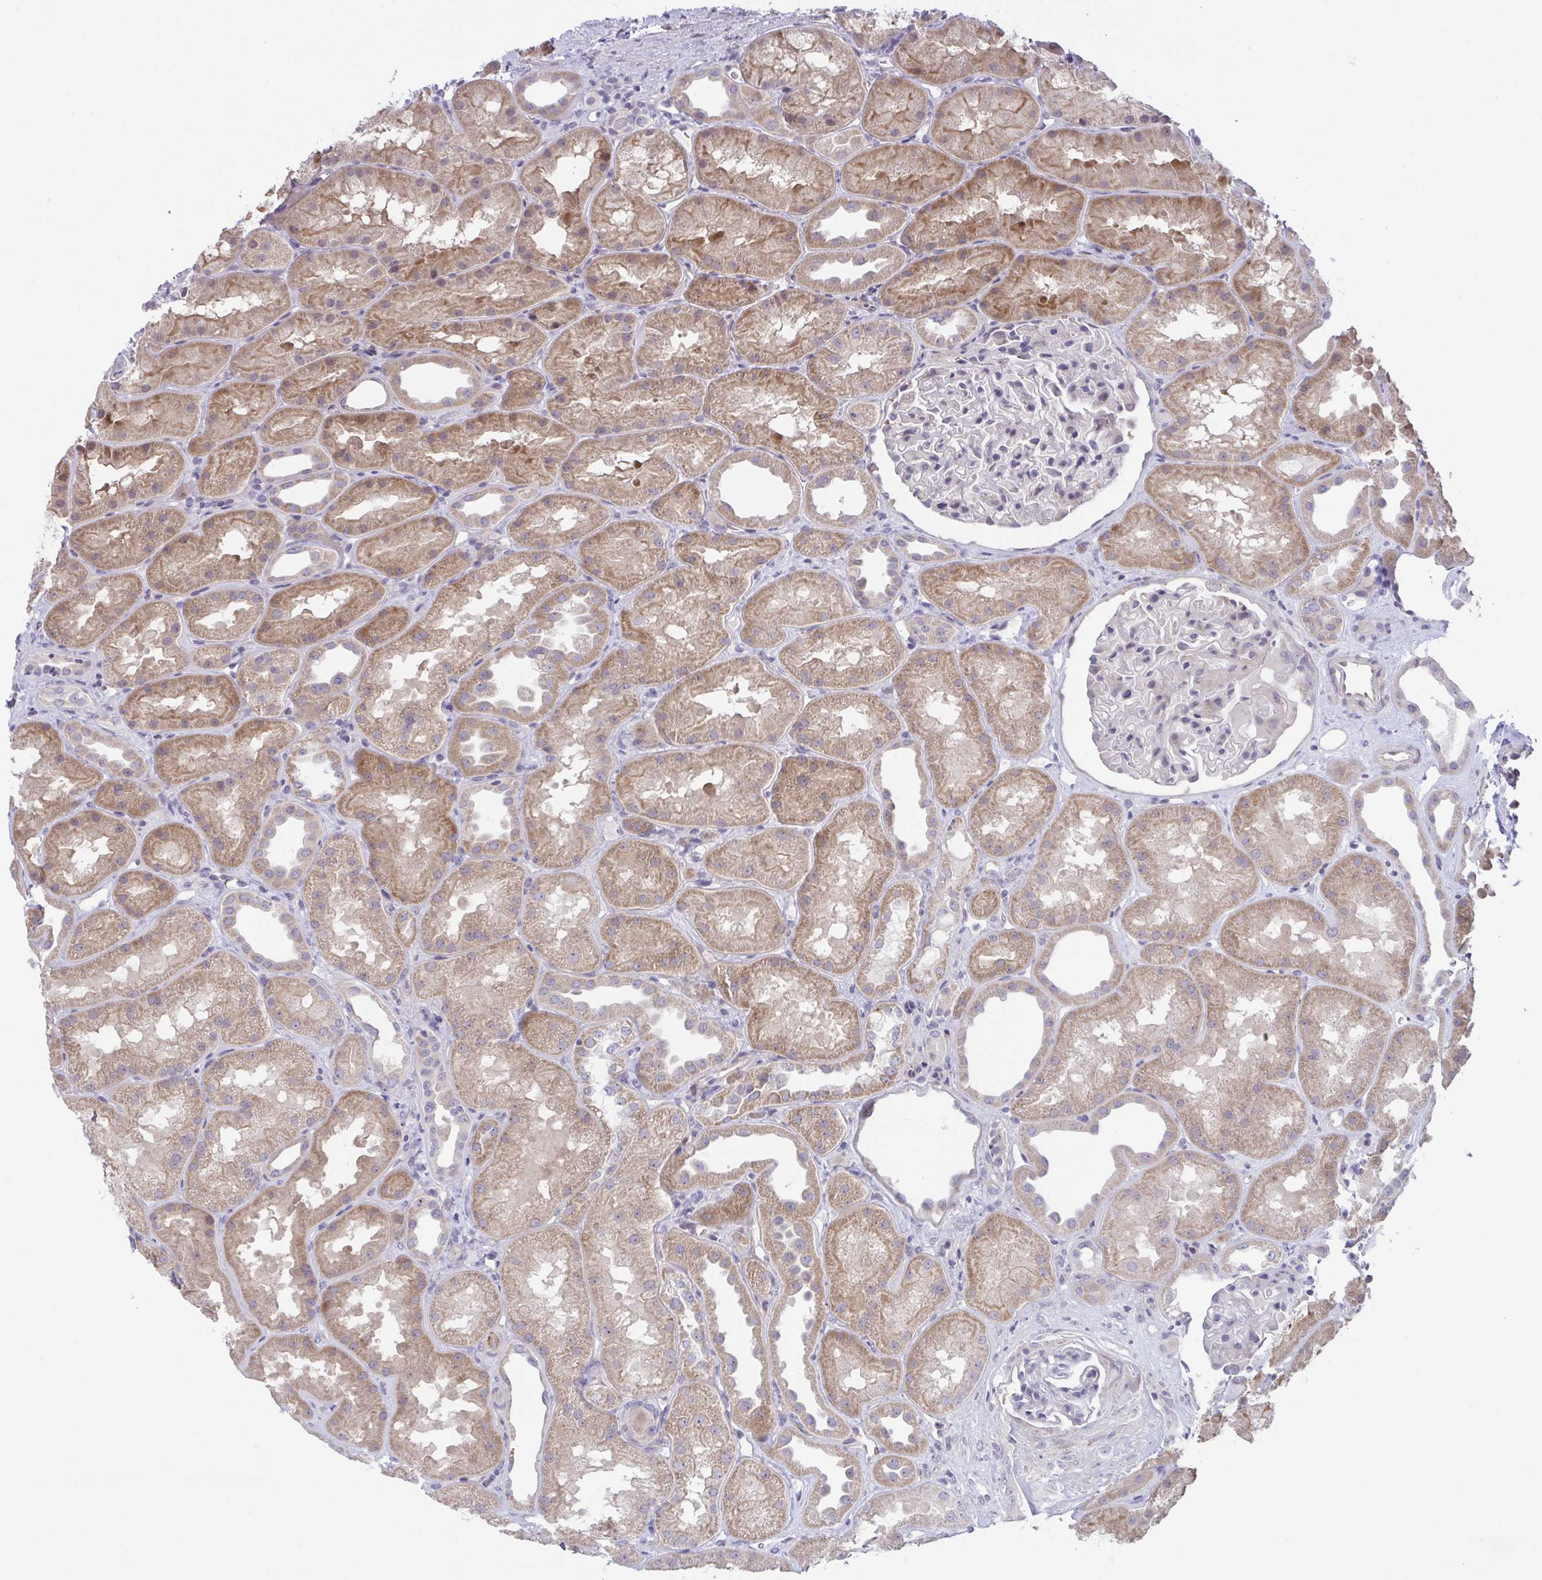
{"staining": {"intensity": "negative", "quantity": "none", "location": "none"}, "tissue": "kidney", "cell_type": "Cells in glomeruli", "image_type": "normal", "snomed": [{"axis": "morphology", "description": "Normal tissue, NOS"}, {"axis": "topography", "description": "Kidney"}], "caption": "DAB (3,3'-diaminobenzidine) immunohistochemical staining of normal human kidney displays no significant positivity in cells in glomeruli.", "gene": "RHOXF1", "patient": {"sex": "male", "age": 61}}